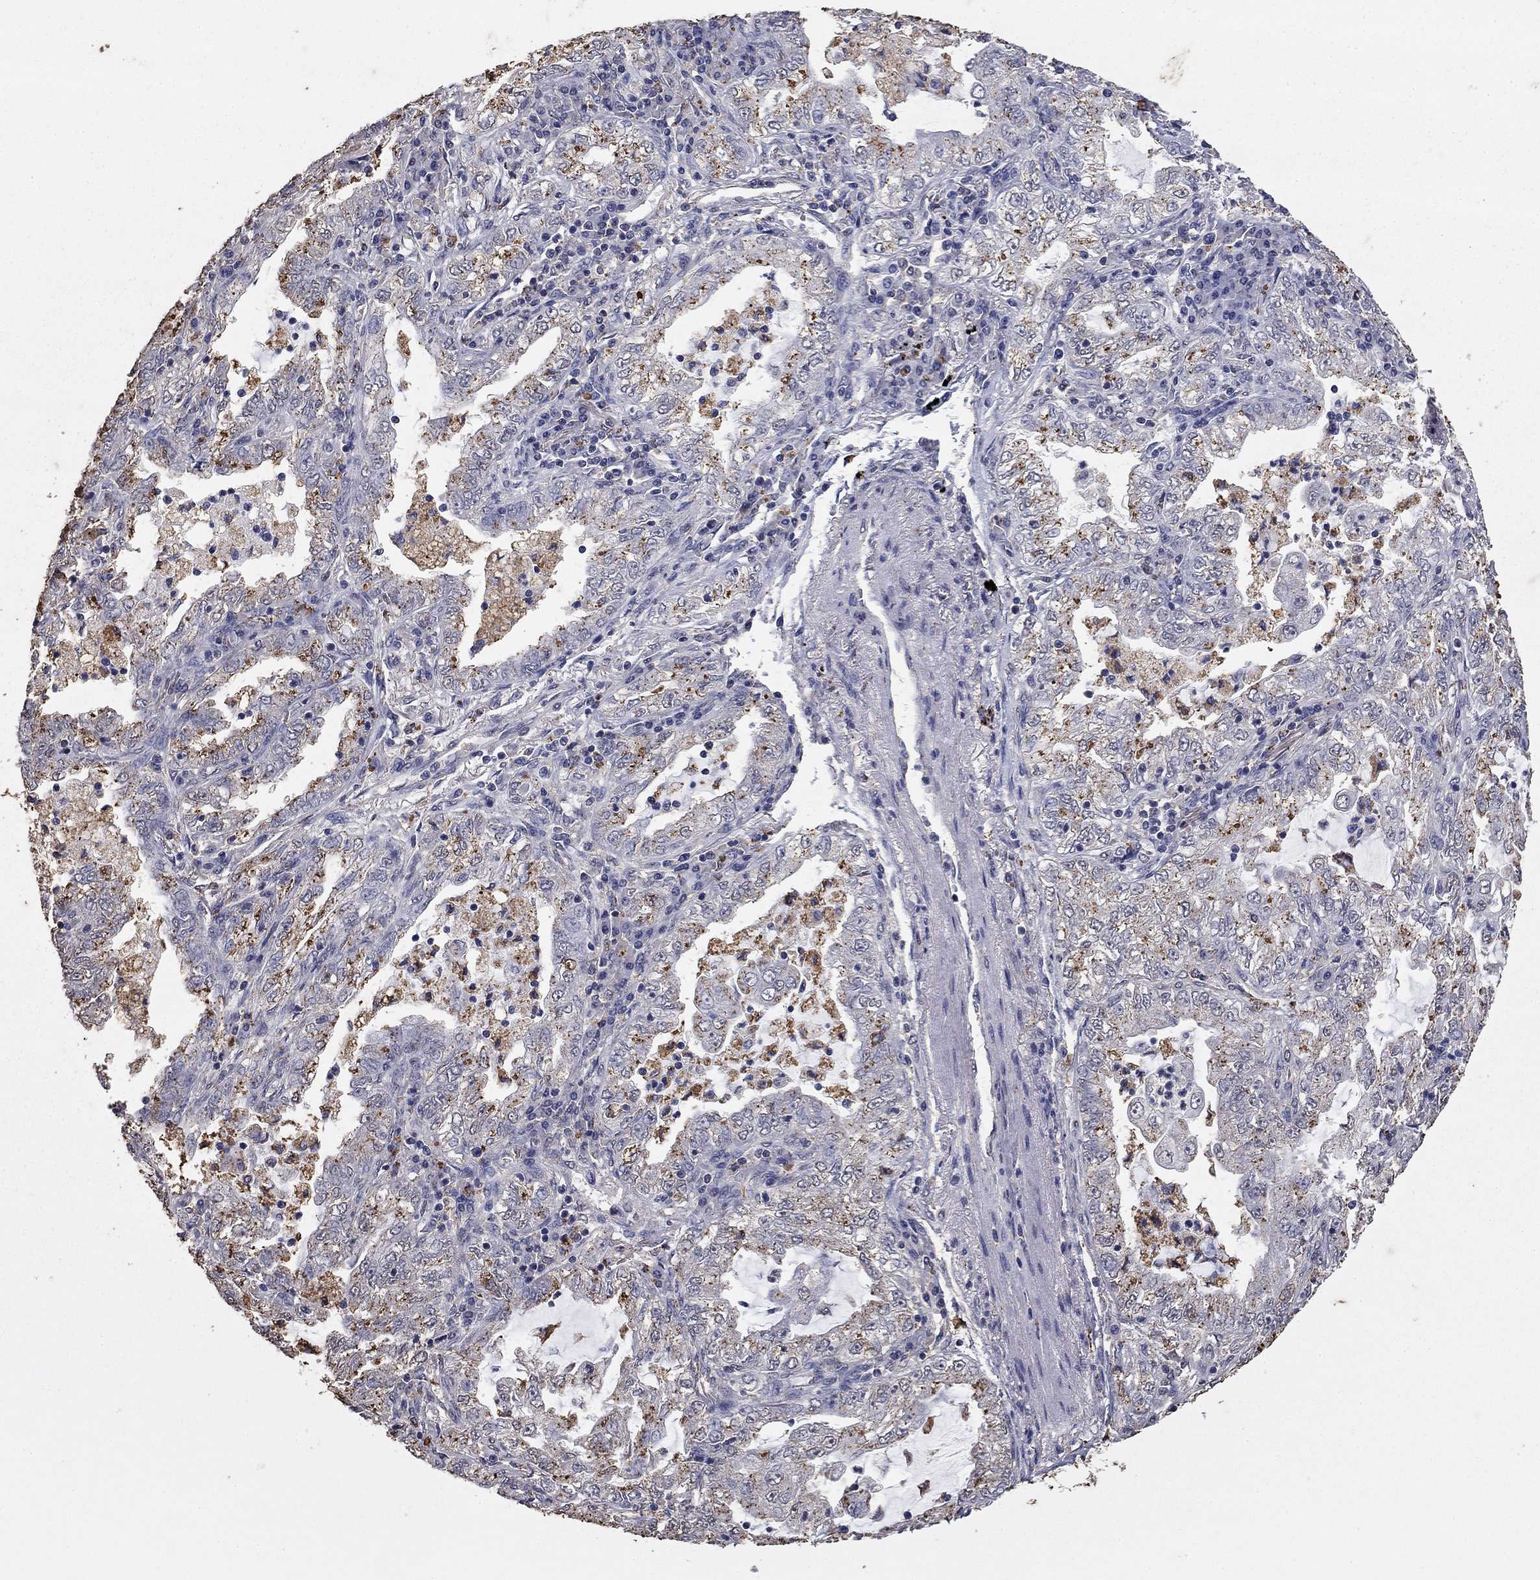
{"staining": {"intensity": "negative", "quantity": "none", "location": "none"}, "tissue": "lung cancer", "cell_type": "Tumor cells", "image_type": "cancer", "snomed": [{"axis": "morphology", "description": "Adenocarcinoma, NOS"}, {"axis": "topography", "description": "Lung"}], "caption": "High power microscopy photomicrograph of an immunohistochemistry (IHC) photomicrograph of adenocarcinoma (lung), revealing no significant staining in tumor cells.", "gene": "MFAP3L", "patient": {"sex": "female", "age": 73}}